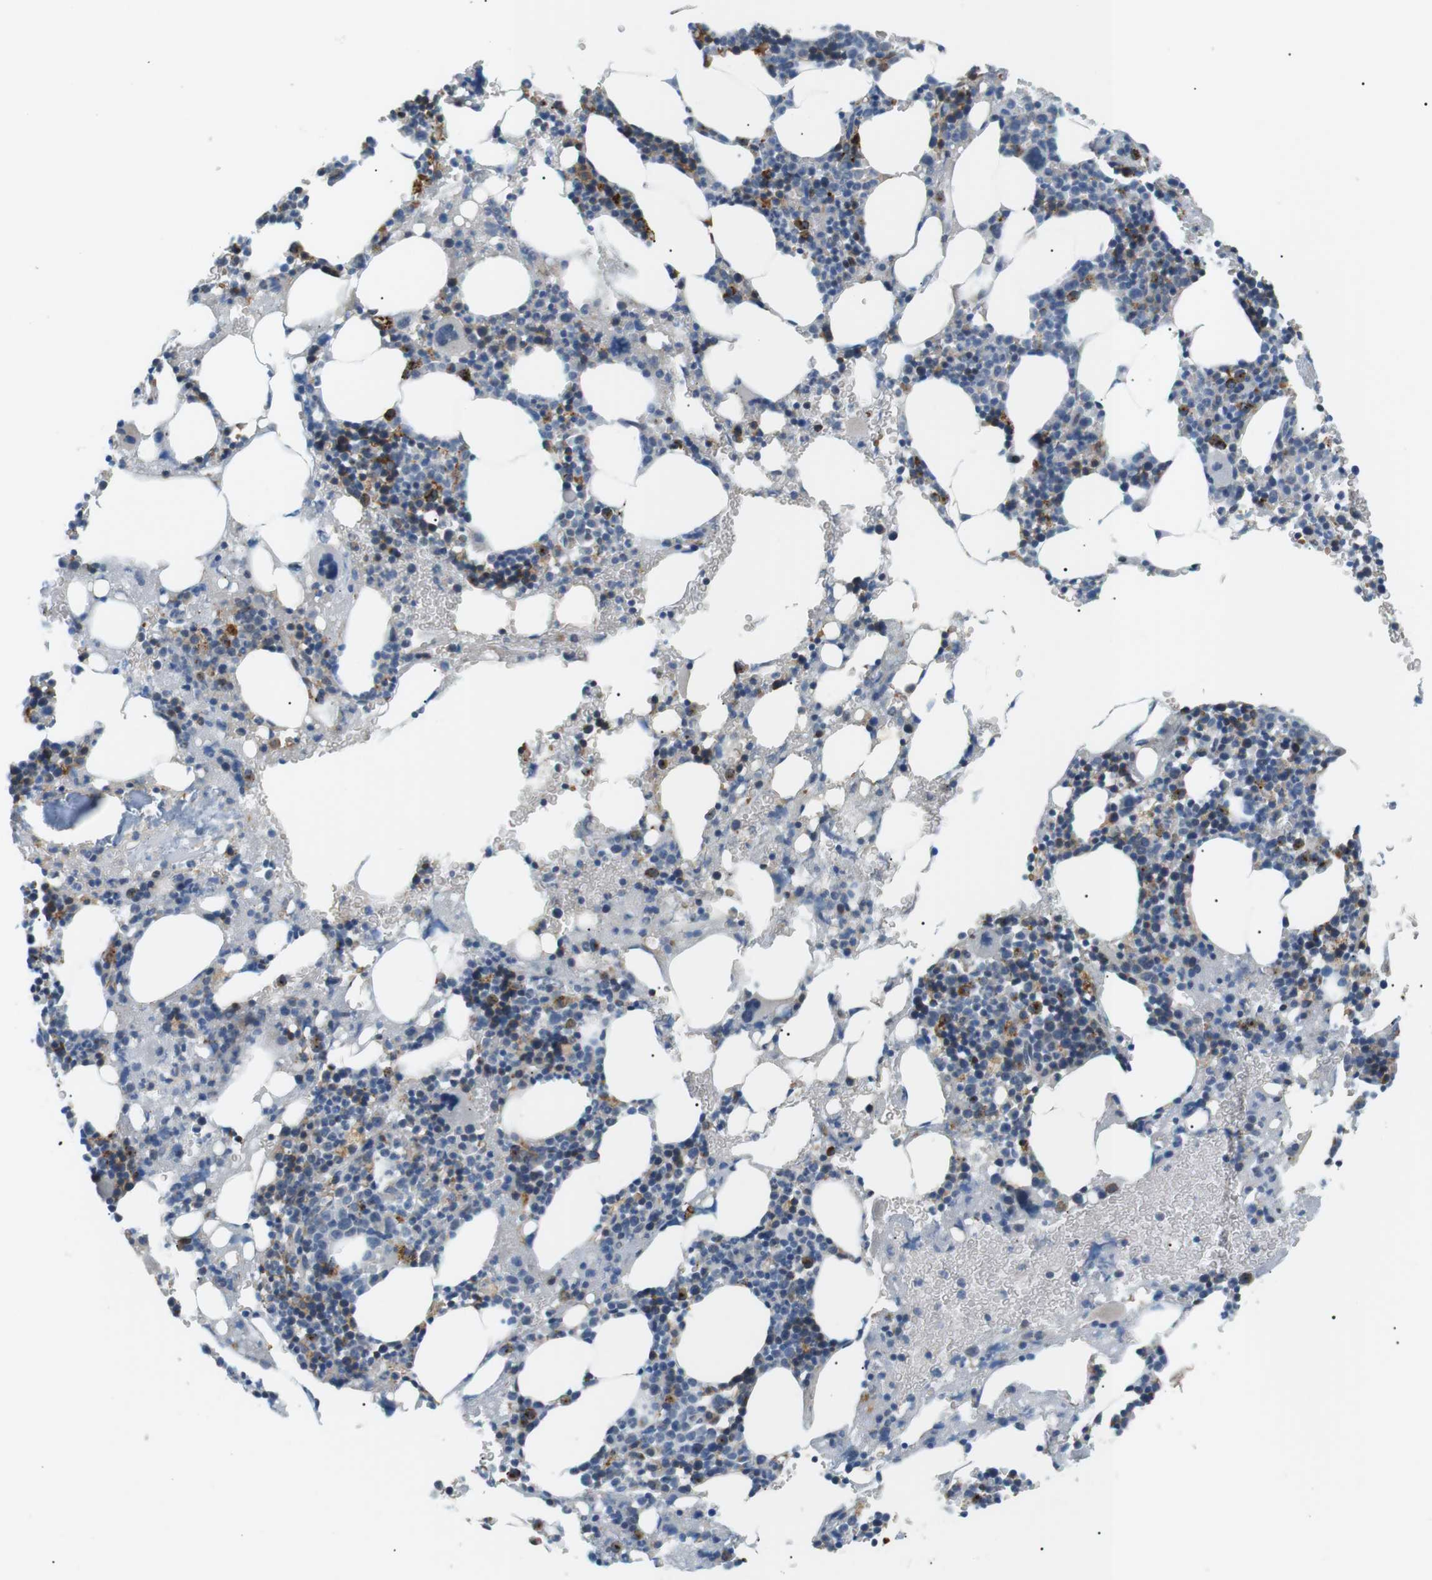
{"staining": {"intensity": "moderate", "quantity": "<25%", "location": "cytoplasmic/membranous"}, "tissue": "bone marrow", "cell_type": "Hematopoietic cells", "image_type": "normal", "snomed": [{"axis": "morphology", "description": "Normal tissue, NOS"}, {"axis": "morphology", "description": "Inflammation, NOS"}, {"axis": "topography", "description": "Bone marrow"}], "caption": "High-power microscopy captured an IHC photomicrograph of normal bone marrow, revealing moderate cytoplasmic/membranous expression in about <25% of hematopoietic cells.", "gene": "B4GALNT2", "patient": {"sex": "female", "age": 64}}